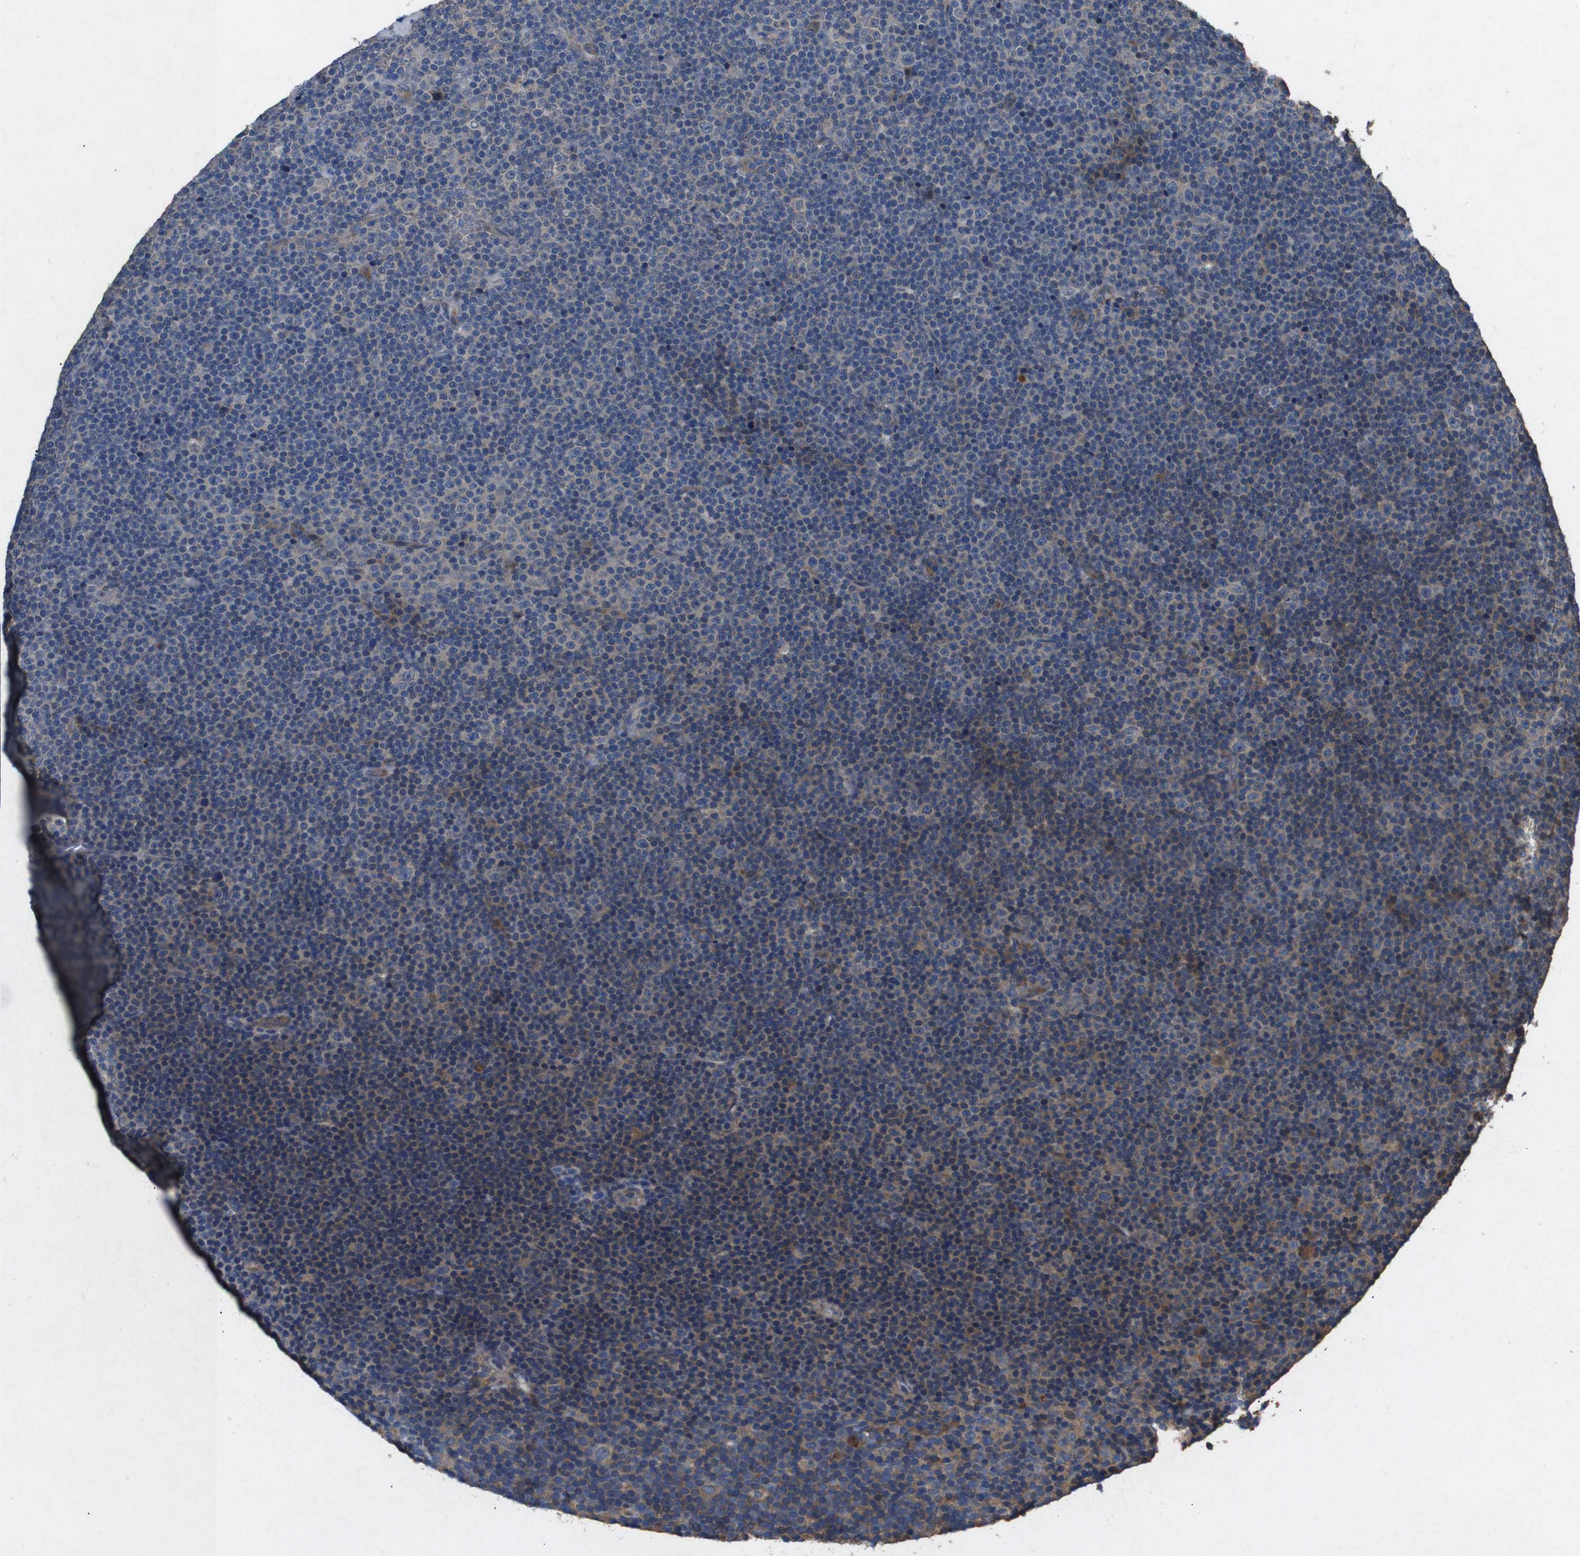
{"staining": {"intensity": "moderate", "quantity": "<25%", "location": "cytoplasmic/membranous"}, "tissue": "lymphoma", "cell_type": "Tumor cells", "image_type": "cancer", "snomed": [{"axis": "morphology", "description": "Malignant lymphoma, non-Hodgkin's type, Low grade"}, {"axis": "topography", "description": "Lymph node"}], "caption": "About <25% of tumor cells in human lymphoma demonstrate moderate cytoplasmic/membranous protein expression as visualized by brown immunohistochemical staining.", "gene": "BNIP3", "patient": {"sex": "female", "age": 67}}